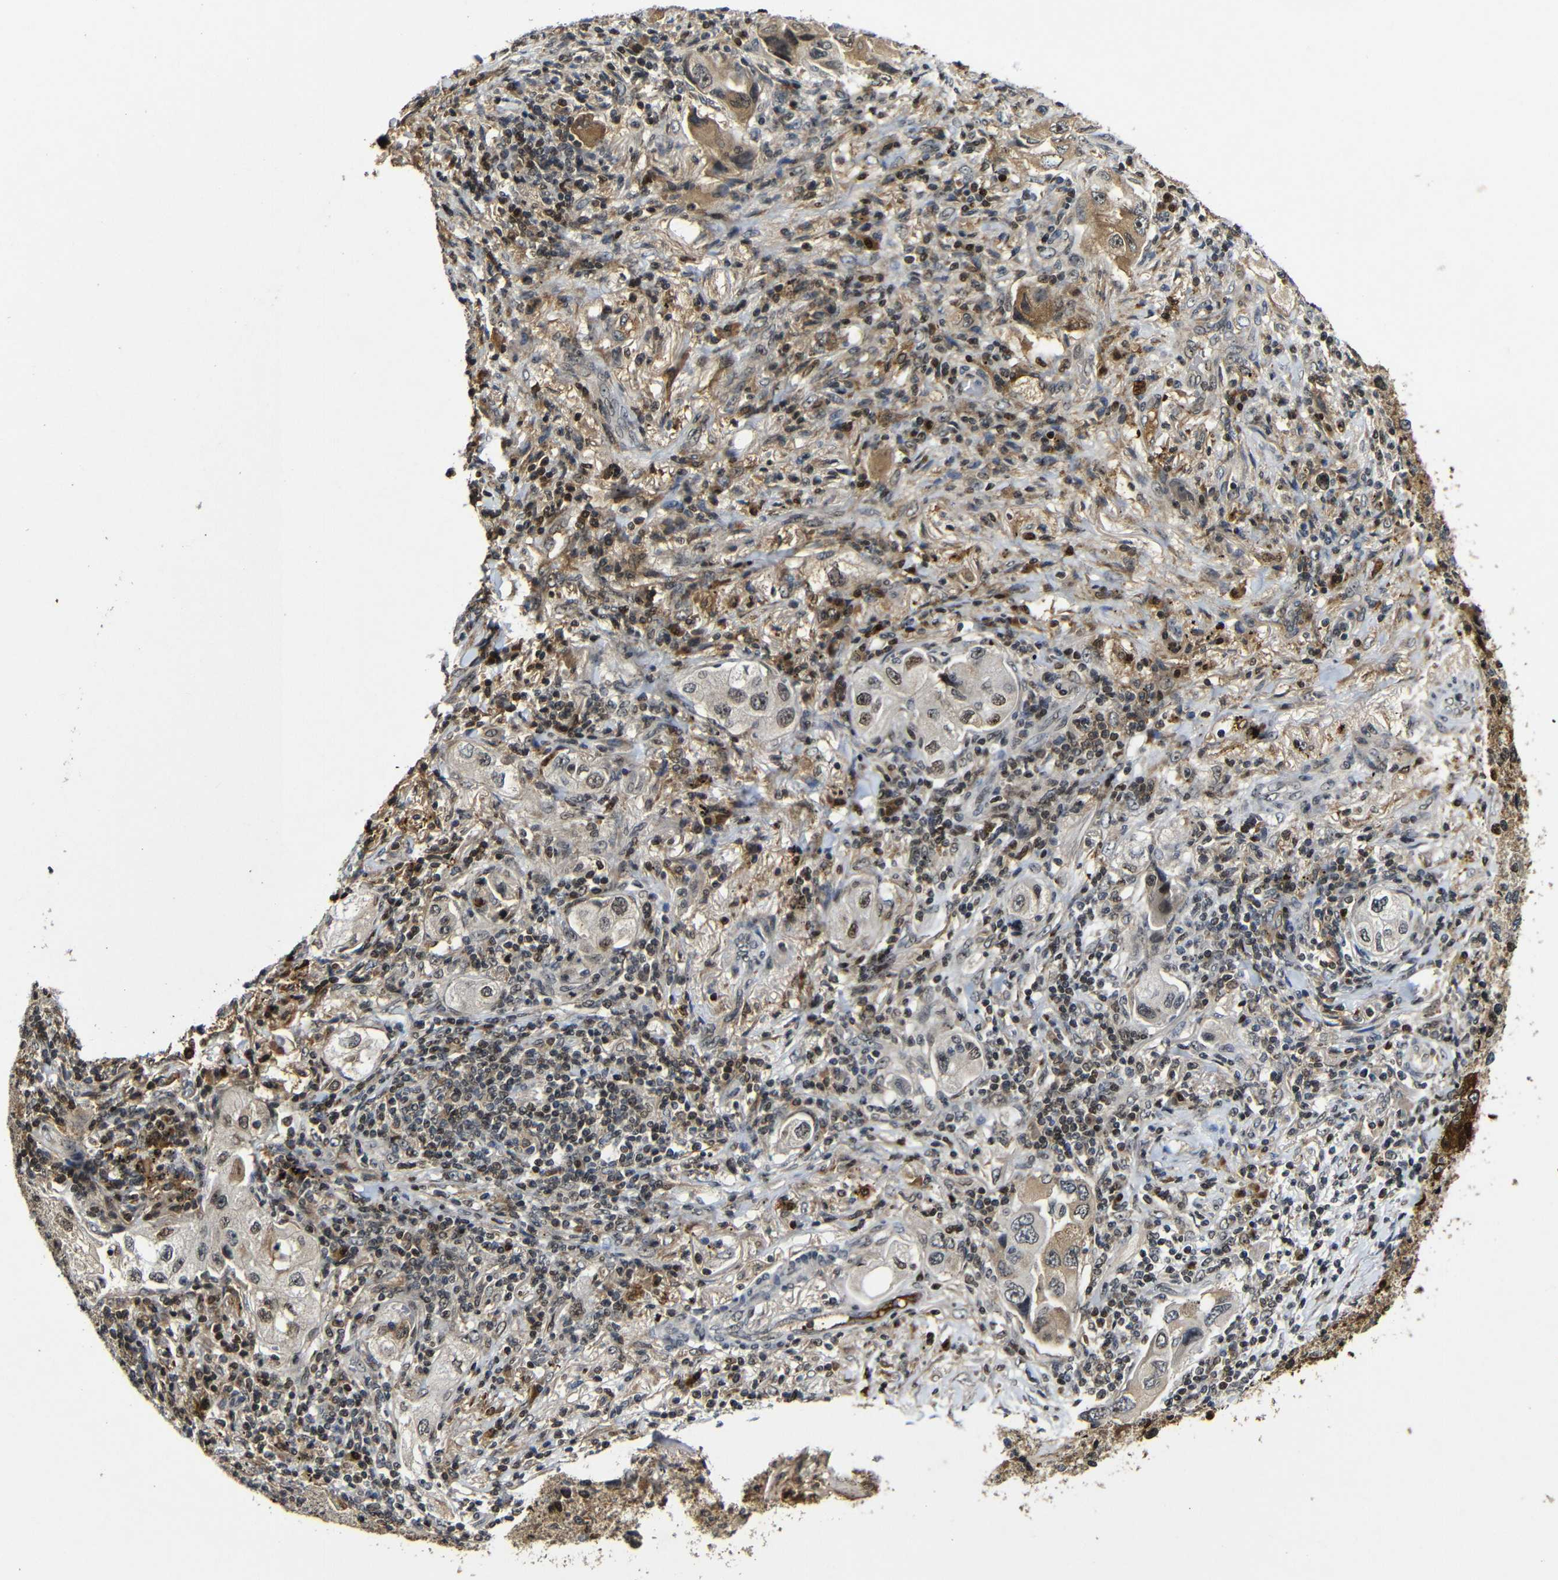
{"staining": {"intensity": "moderate", "quantity": "25%-75%", "location": "cytoplasmic/membranous,nuclear"}, "tissue": "lung cancer", "cell_type": "Tumor cells", "image_type": "cancer", "snomed": [{"axis": "morphology", "description": "Adenocarcinoma, NOS"}, {"axis": "topography", "description": "Lung"}], "caption": "Immunohistochemistry of lung cancer exhibits medium levels of moderate cytoplasmic/membranous and nuclear positivity in about 25%-75% of tumor cells. (DAB IHC with brightfield microscopy, high magnification).", "gene": "MYC", "patient": {"sex": "female", "age": 65}}